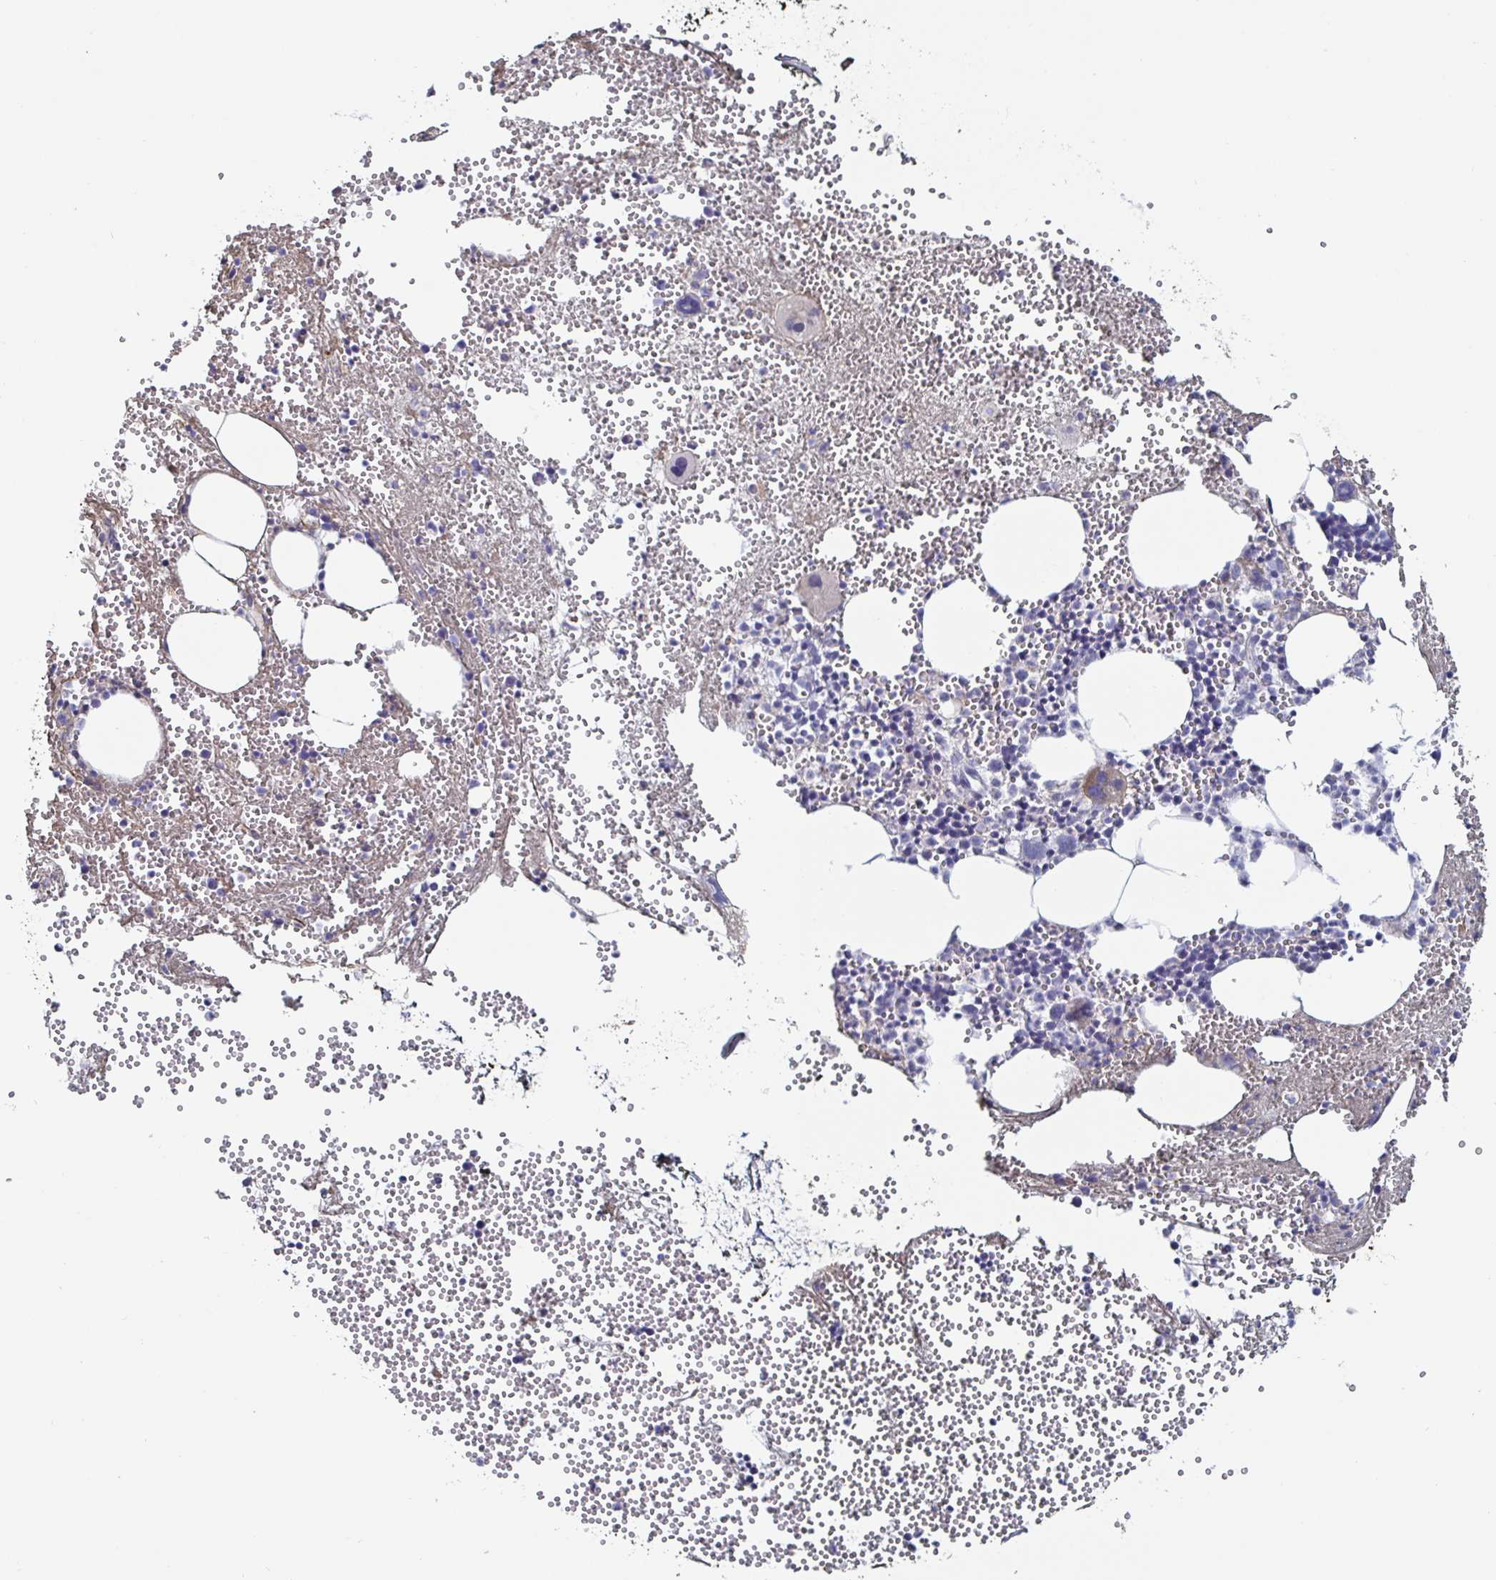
{"staining": {"intensity": "weak", "quantity": "<25%", "location": "cytoplasmic/membranous"}, "tissue": "bone marrow", "cell_type": "Hematopoietic cells", "image_type": "normal", "snomed": [{"axis": "morphology", "description": "Normal tissue, NOS"}, {"axis": "topography", "description": "Bone marrow"}], "caption": "Human bone marrow stained for a protein using immunohistochemistry (IHC) reveals no positivity in hematopoietic cells.", "gene": "ACSBG2", "patient": {"sex": "female", "age": 80}}